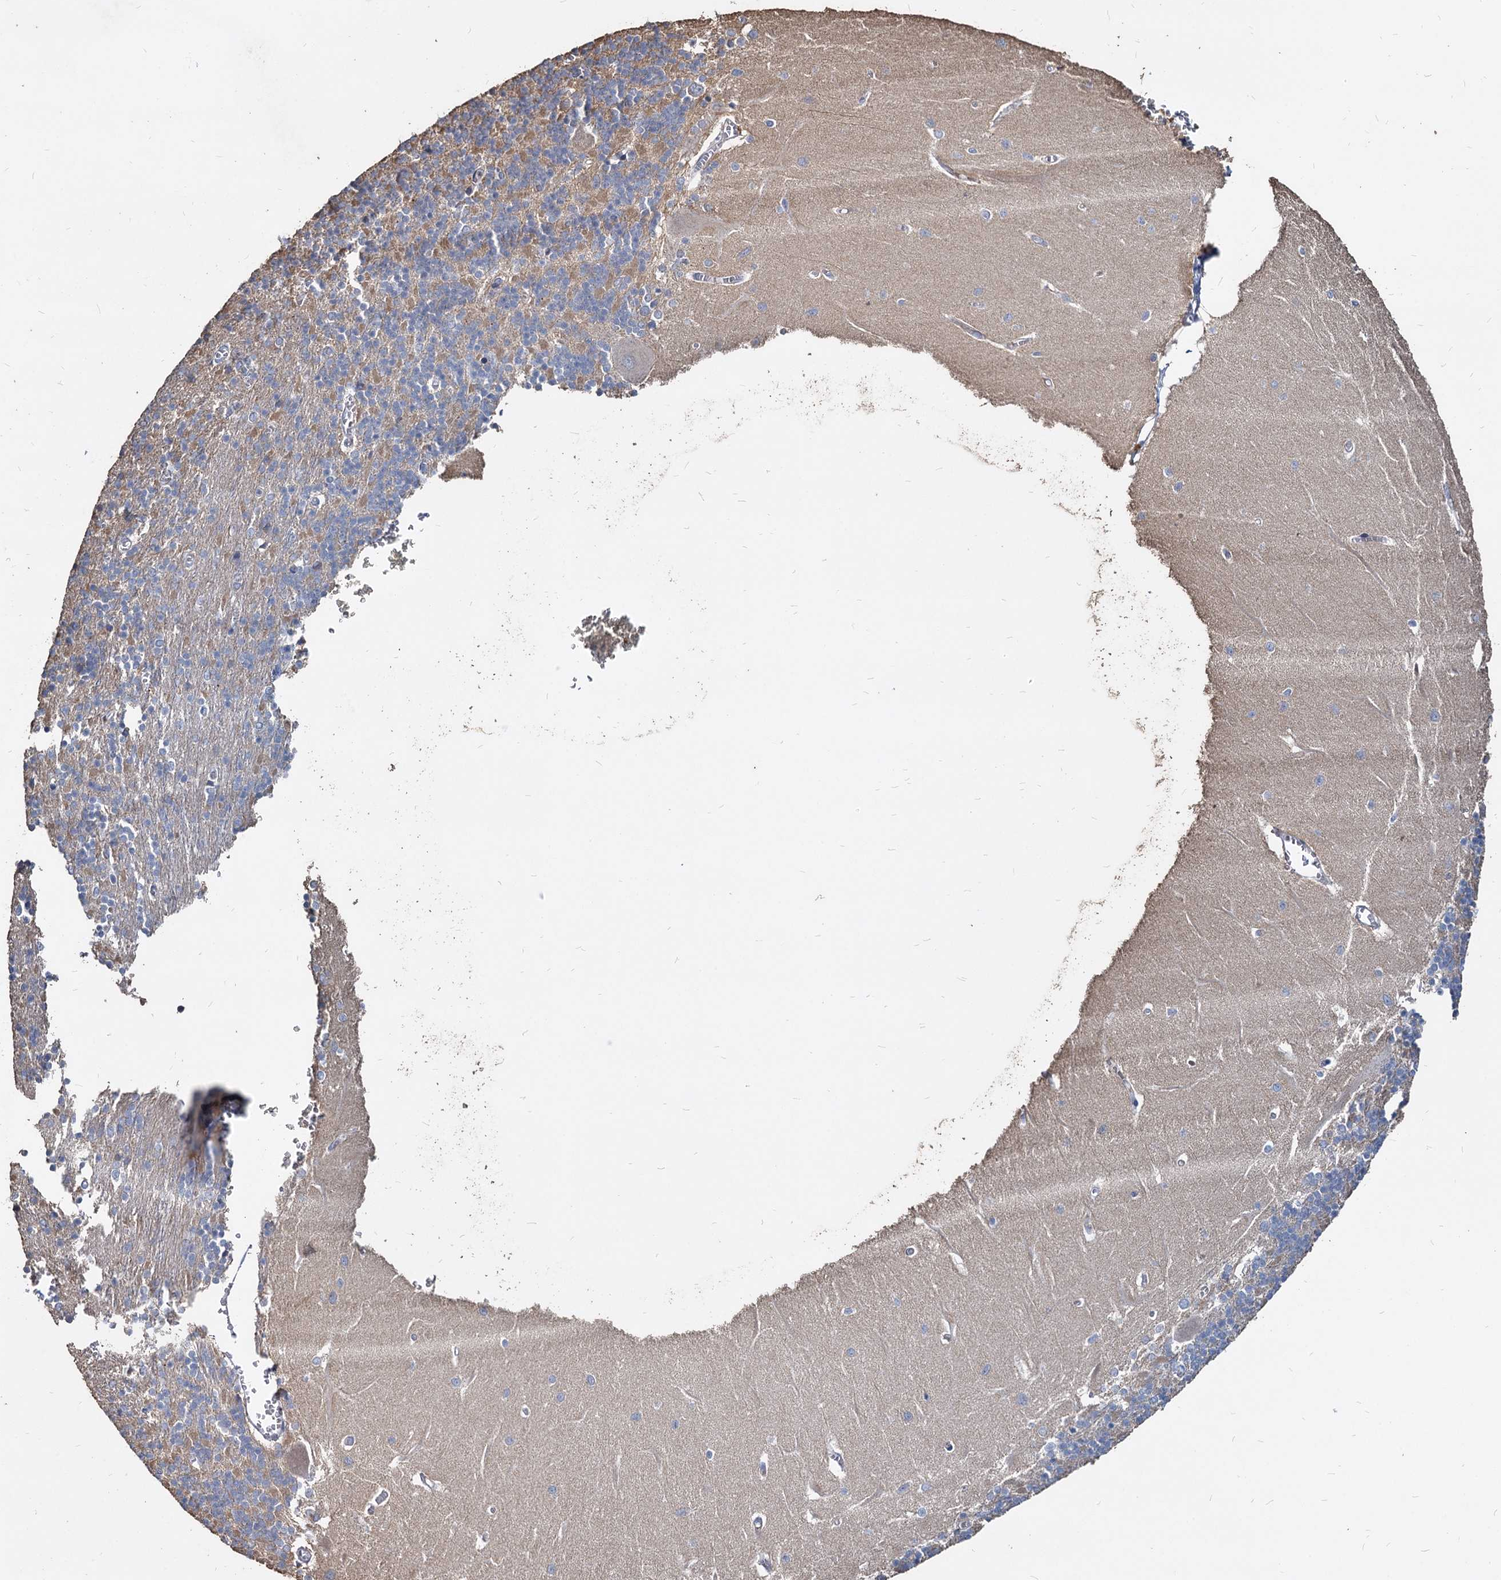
{"staining": {"intensity": "negative", "quantity": "none", "location": "none"}, "tissue": "cerebellum", "cell_type": "Cells in granular layer", "image_type": "normal", "snomed": [{"axis": "morphology", "description": "Normal tissue, NOS"}, {"axis": "topography", "description": "Cerebellum"}], "caption": "Immunohistochemistry (IHC) of benign human cerebellum exhibits no expression in cells in granular layer. (Immunohistochemistry, brightfield microscopy, high magnification).", "gene": "DEPDC4", "patient": {"sex": "male", "age": 37}}